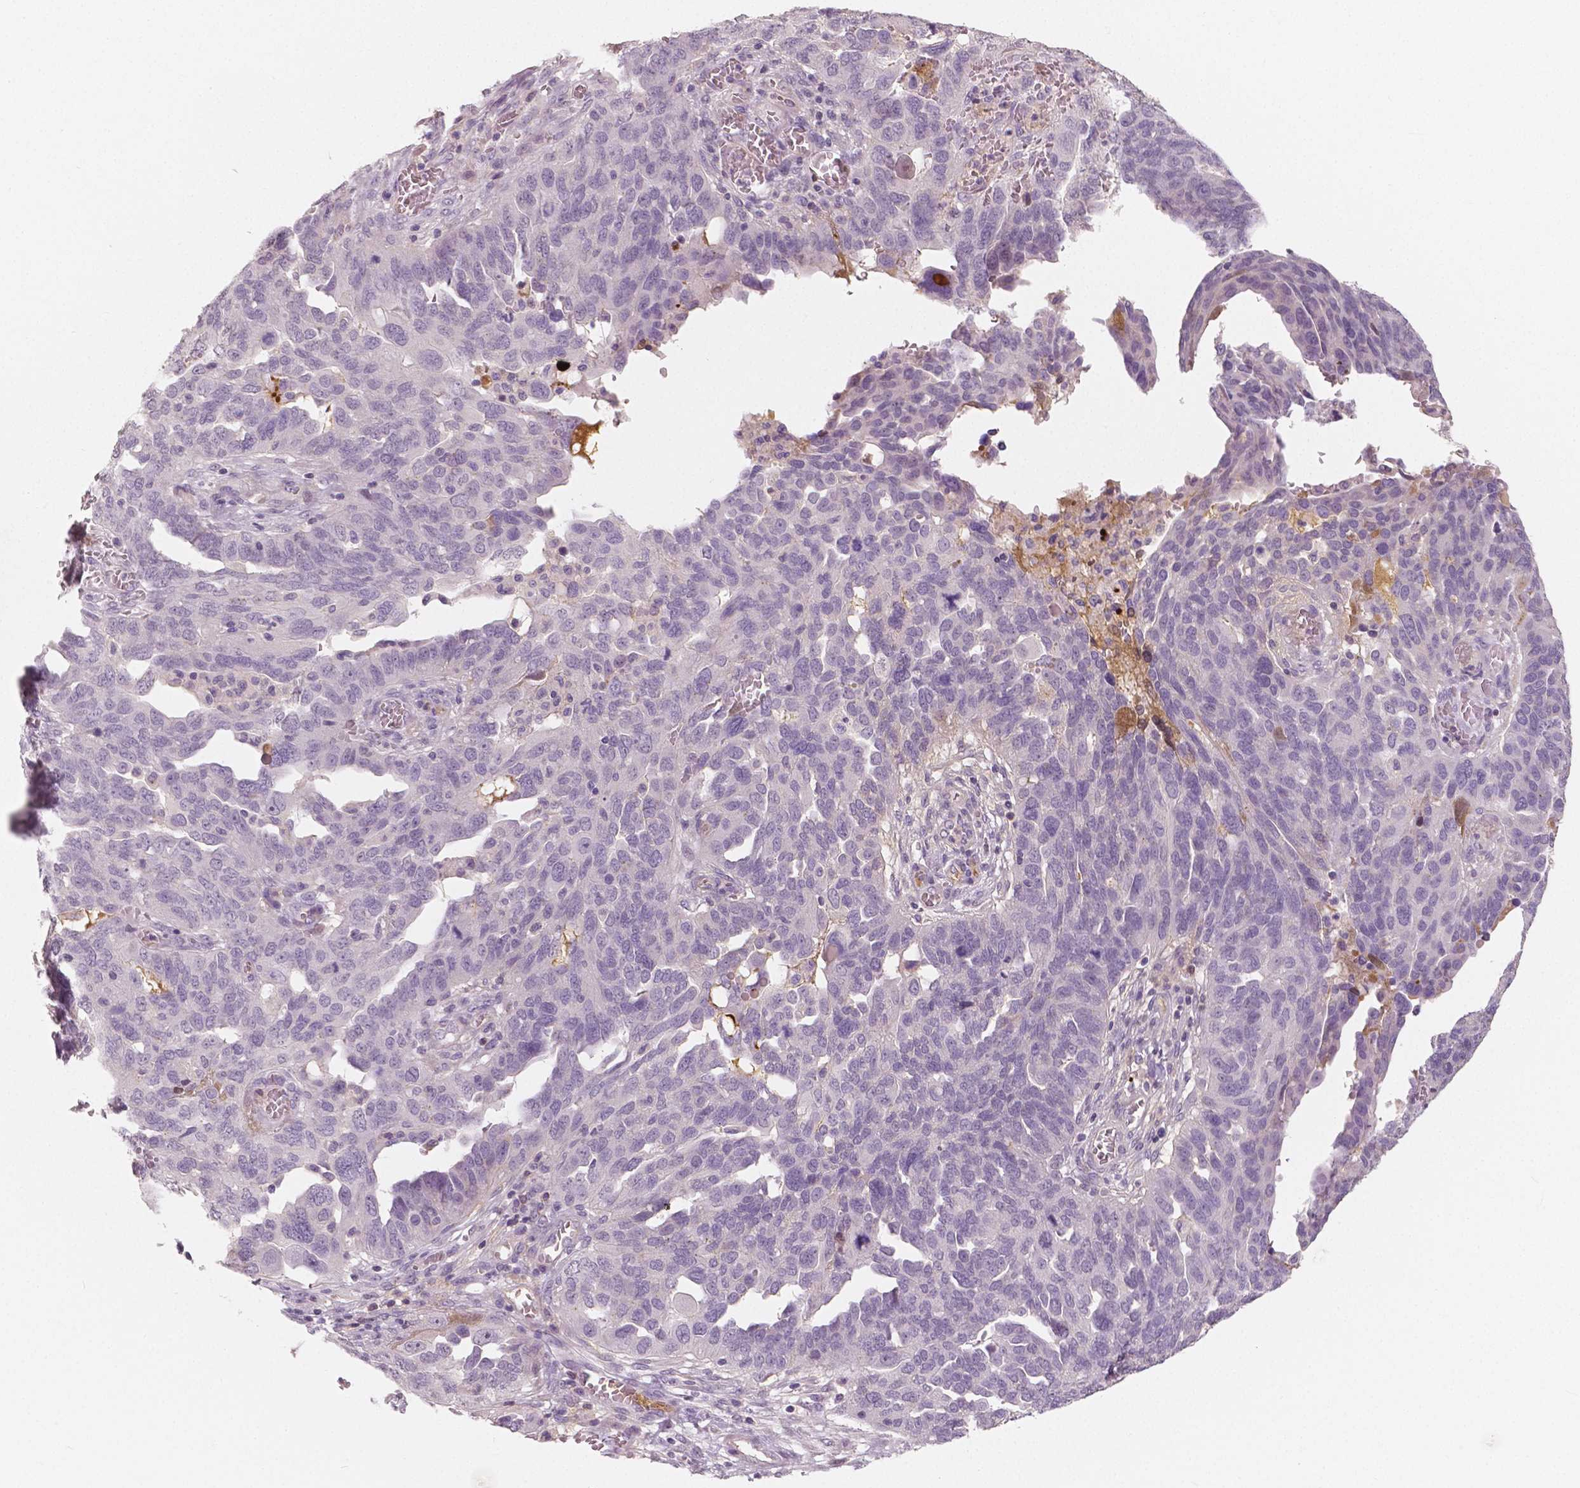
{"staining": {"intensity": "negative", "quantity": "none", "location": "none"}, "tissue": "ovarian cancer", "cell_type": "Tumor cells", "image_type": "cancer", "snomed": [{"axis": "morphology", "description": "Carcinoma, endometroid"}, {"axis": "topography", "description": "Soft tissue"}, {"axis": "topography", "description": "Ovary"}], "caption": "Immunohistochemistry (IHC) of human ovarian endometroid carcinoma shows no expression in tumor cells. Brightfield microscopy of immunohistochemistry stained with DAB (brown) and hematoxylin (blue), captured at high magnification.", "gene": "APOA4", "patient": {"sex": "female", "age": 52}}